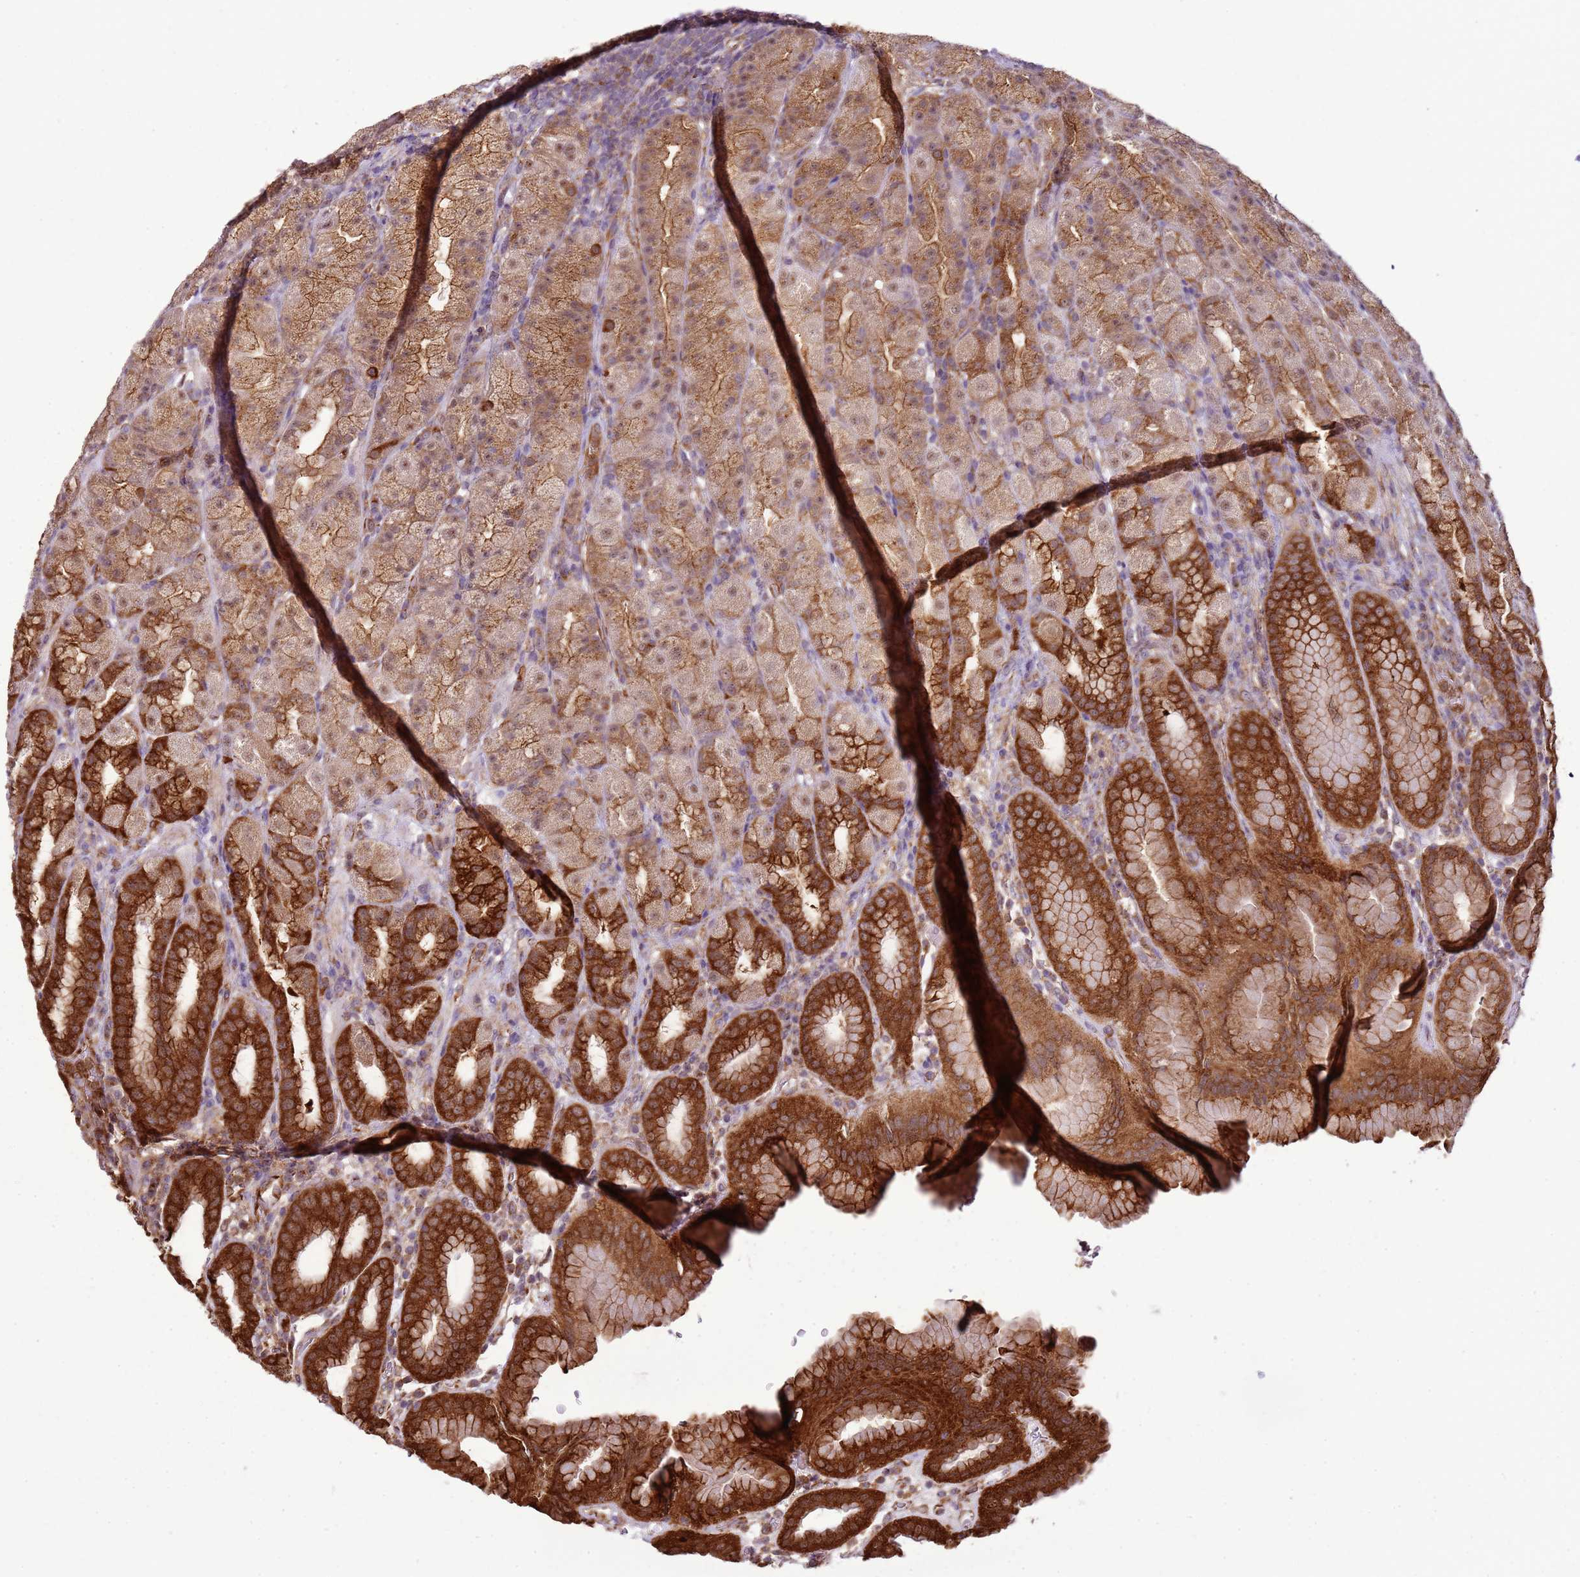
{"staining": {"intensity": "strong", "quantity": ">75%", "location": "cytoplasmic/membranous"}, "tissue": "stomach", "cell_type": "Glandular cells", "image_type": "normal", "snomed": [{"axis": "morphology", "description": "Normal tissue, NOS"}, {"axis": "topography", "description": "Stomach, upper"}, {"axis": "topography", "description": "Stomach"}], "caption": "Strong cytoplasmic/membranous protein positivity is seen in about >75% of glandular cells in stomach. (DAB (3,3'-diaminobenzidine) IHC with brightfield microscopy, high magnification).", "gene": "GABRE", "patient": {"sex": "male", "age": 68}}